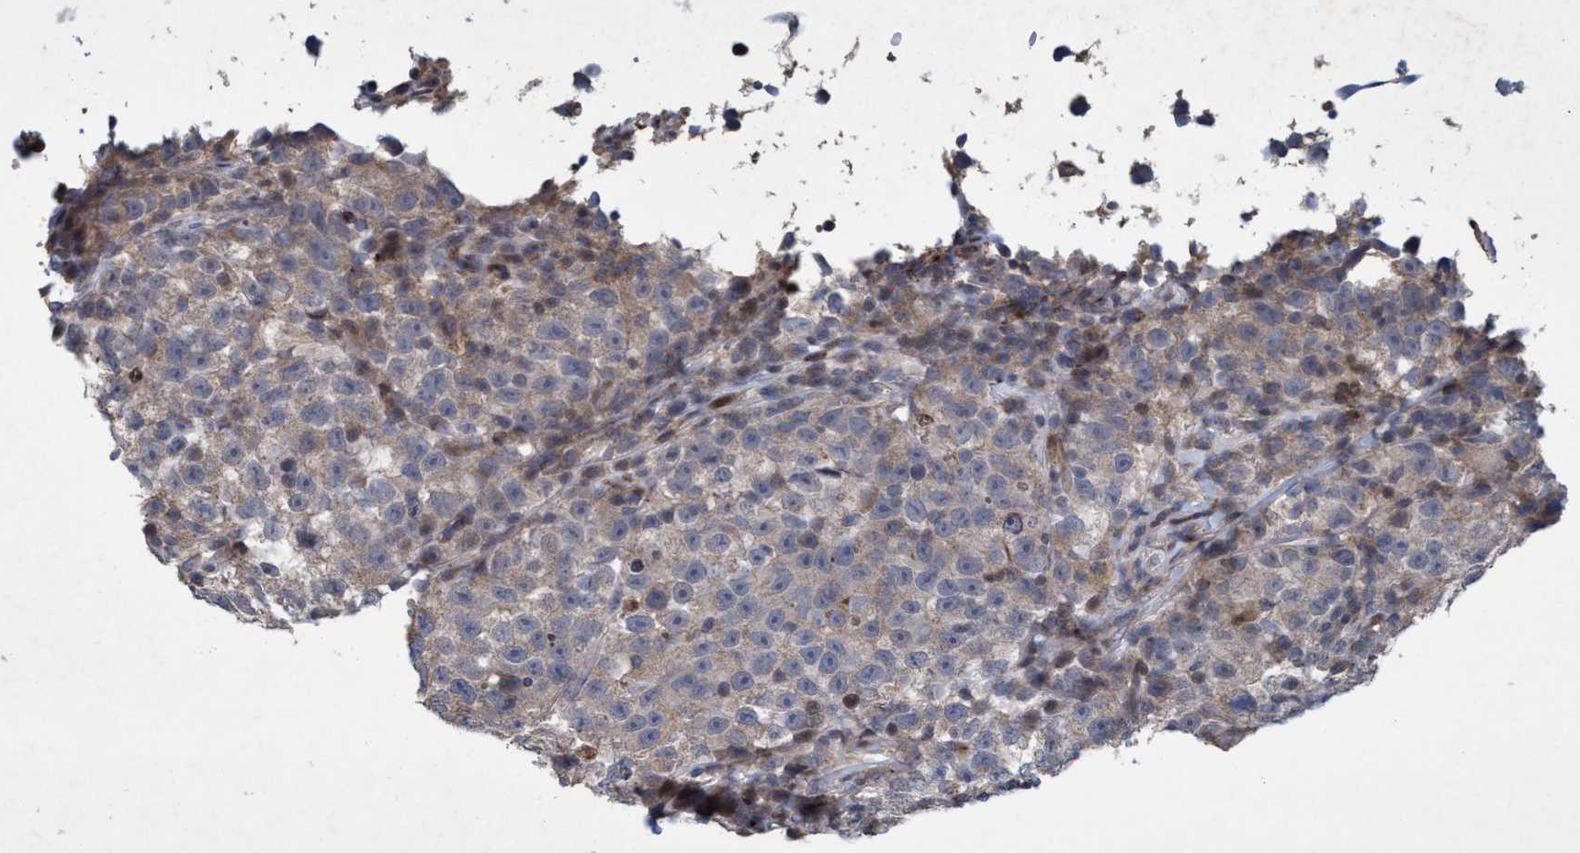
{"staining": {"intensity": "weak", "quantity": "<25%", "location": "cytoplasmic/membranous"}, "tissue": "testis cancer", "cell_type": "Tumor cells", "image_type": "cancer", "snomed": [{"axis": "morphology", "description": "Seminoma, NOS"}, {"axis": "topography", "description": "Testis"}], "caption": "Immunohistochemistry (IHC) photomicrograph of neoplastic tissue: testis cancer stained with DAB shows no significant protein positivity in tumor cells.", "gene": "ZNF677", "patient": {"sex": "male", "age": 22}}